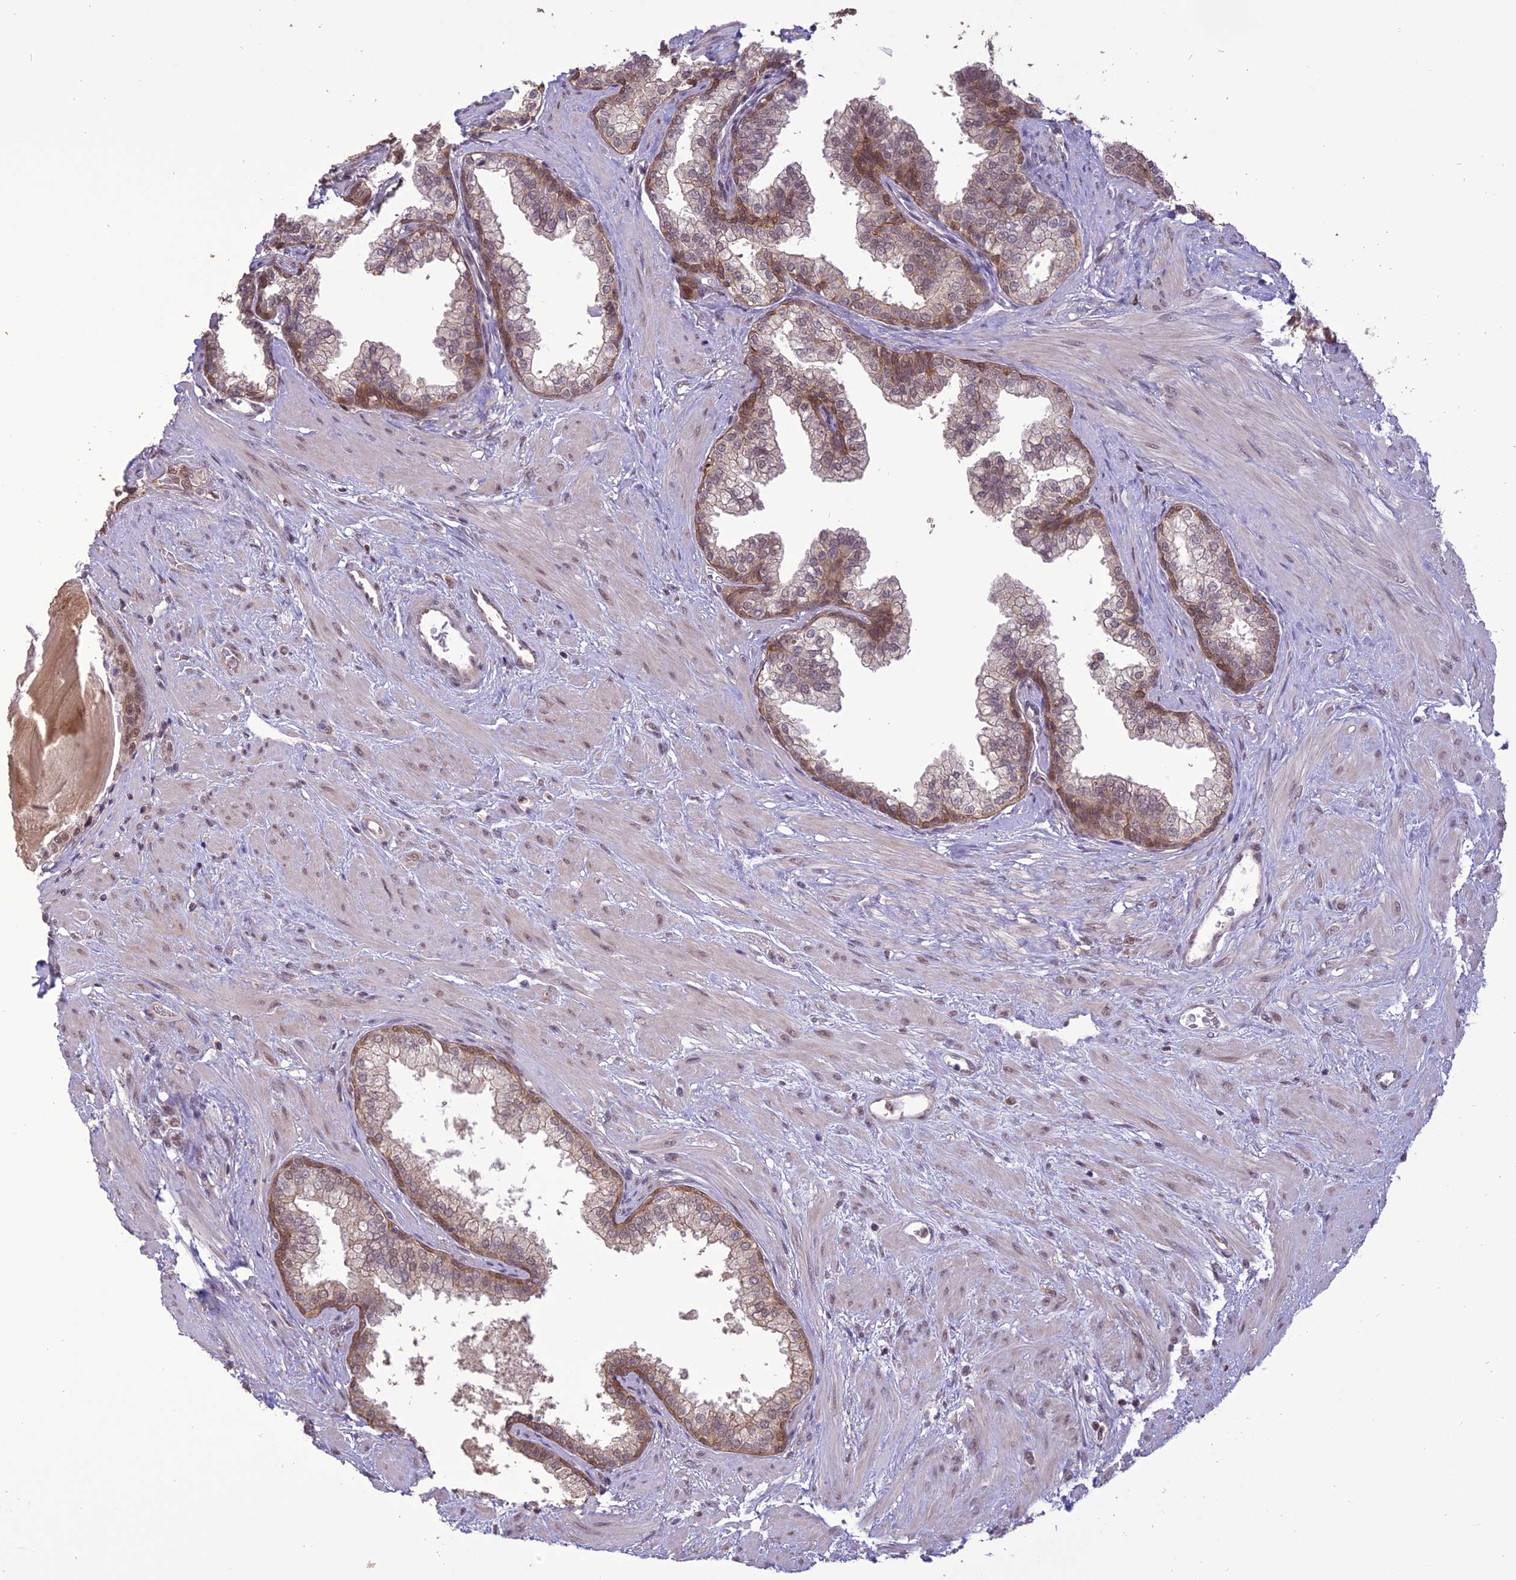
{"staining": {"intensity": "moderate", "quantity": "<25%", "location": "cytoplasmic/membranous,nuclear"}, "tissue": "prostate", "cell_type": "Glandular cells", "image_type": "normal", "snomed": [{"axis": "morphology", "description": "Normal tissue, NOS"}, {"axis": "topography", "description": "Prostate"}], "caption": "High-magnification brightfield microscopy of benign prostate stained with DAB (brown) and counterstained with hematoxylin (blue). glandular cells exhibit moderate cytoplasmic/membranous,nuclear positivity is present in approximately<25% of cells.", "gene": "TIGD7", "patient": {"sex": "male", "age": 57}}